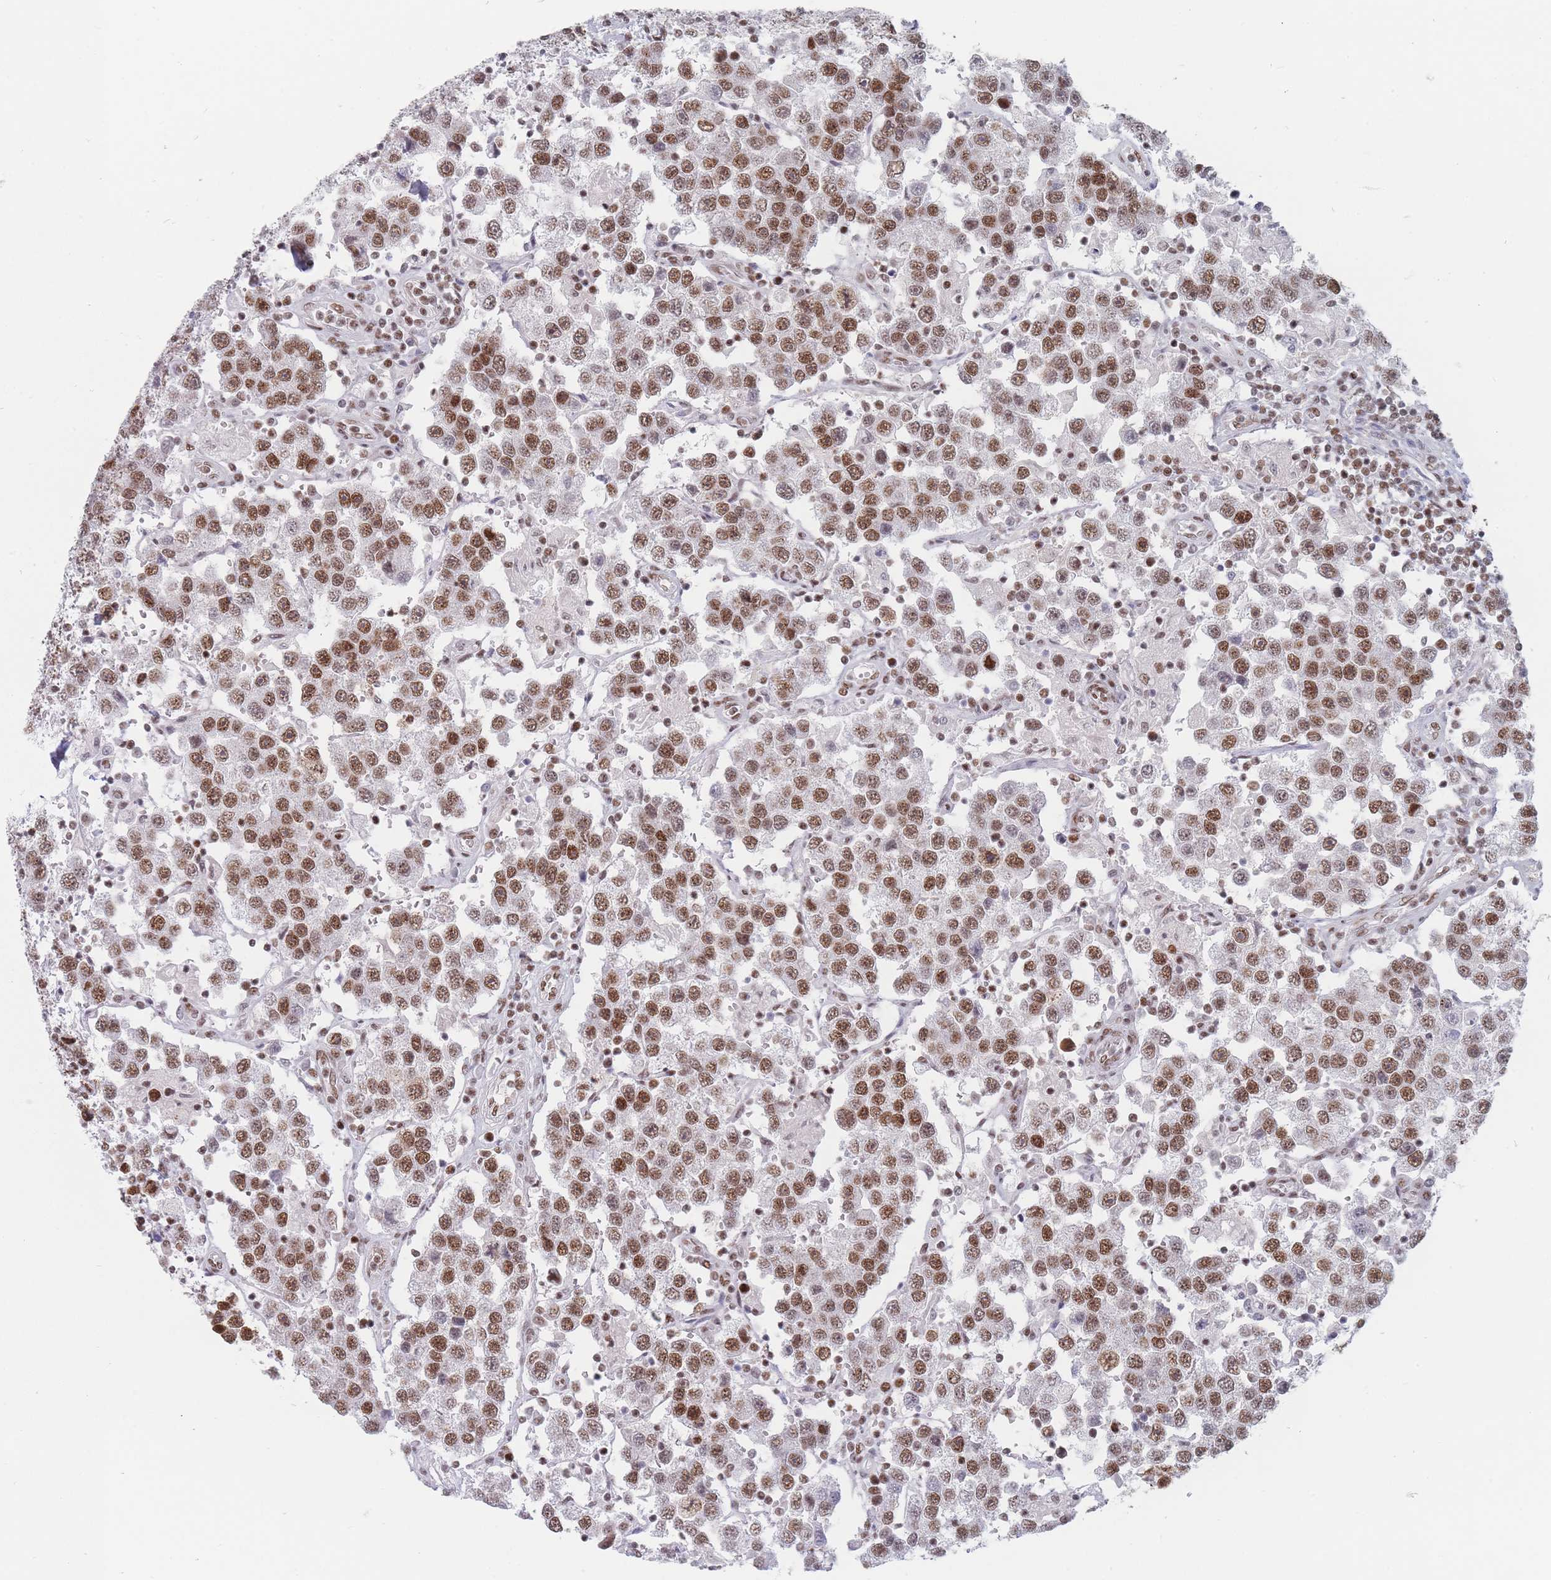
{"staining": {"intensity": "moderate", "quantity": ">75%", "location": "nuclear"}, "tissue": "testis cancer", "cell_type": "Tumor cells", "image_type": "cancer", "snomed": [{"axis": "morphology", "description": "Seminoma, NOS"}, {"axis": "topography", "description": "Testis"}], "caption": "Immunohistochemistry (IHC) of human testis cancer shows medium levels of moderate nuclear staining in about >75% of tumor cells.", "gene": "SAFB2", "patient": {"sex": "male", "age": 37}}